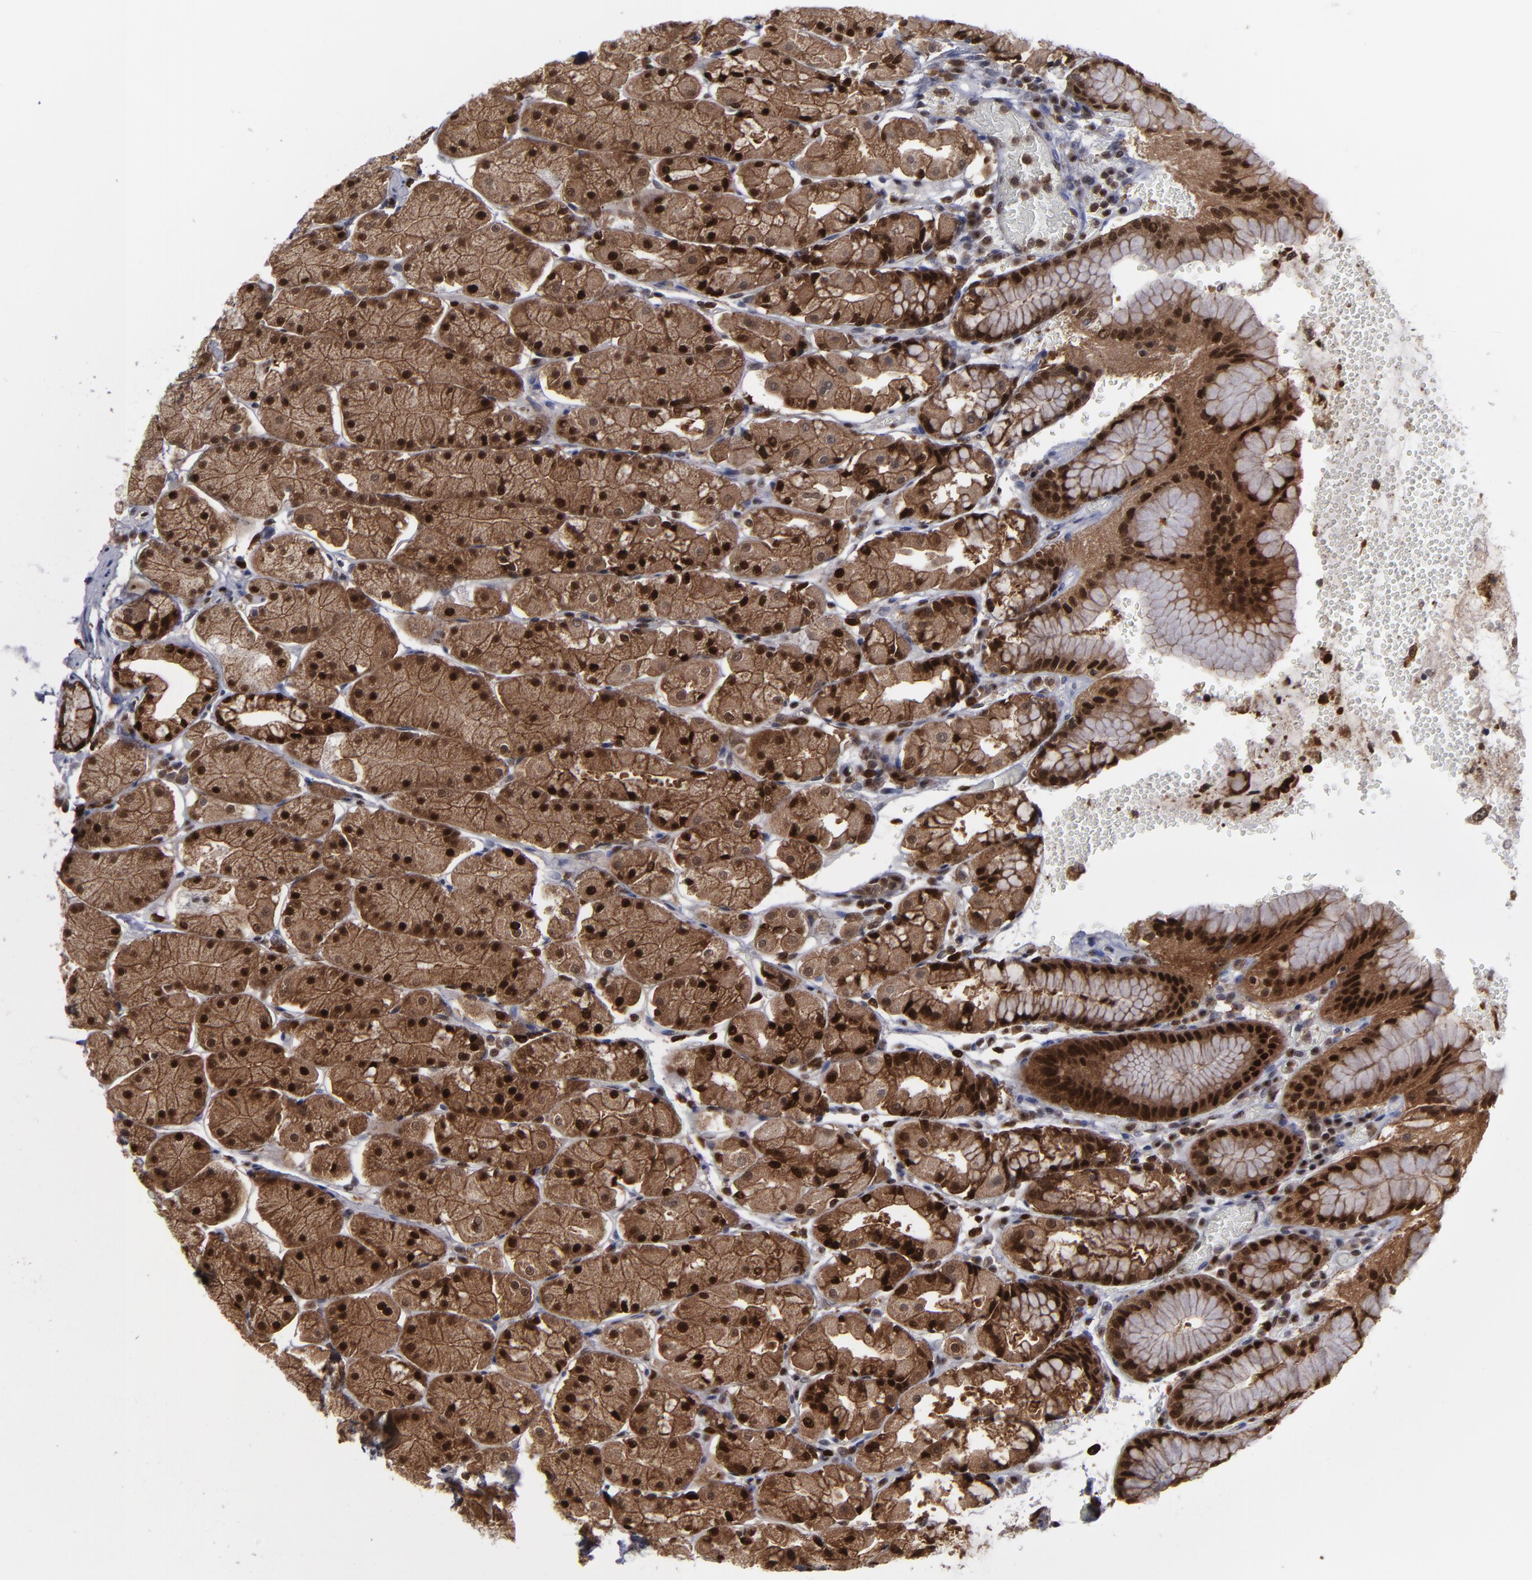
{"staining": {"intensity": "moderate", "quantity": ">75%", "location": "cytoplasmic/membranous,nuclear"}, "tissue": "stomach", "cell_type": "Glandular cells", "image_type": "normal", "snomed": [{"axis": "morphology", "description": "Normal tissue, NOS"}, {"axis": "topography", "description": "Stomach, upper"}, {"axis": "topography", "description": "Stomach"}], "caption": "This photomicrograph reveals immunohistochemistry (IHC) staining of benign human stomach, with medium moderate cytoplasmic/membranous,nuclear positivity in approximately >75% of glandular cells.", "gene": "GSR", "patient": {"sex": "male", "age": 76}}